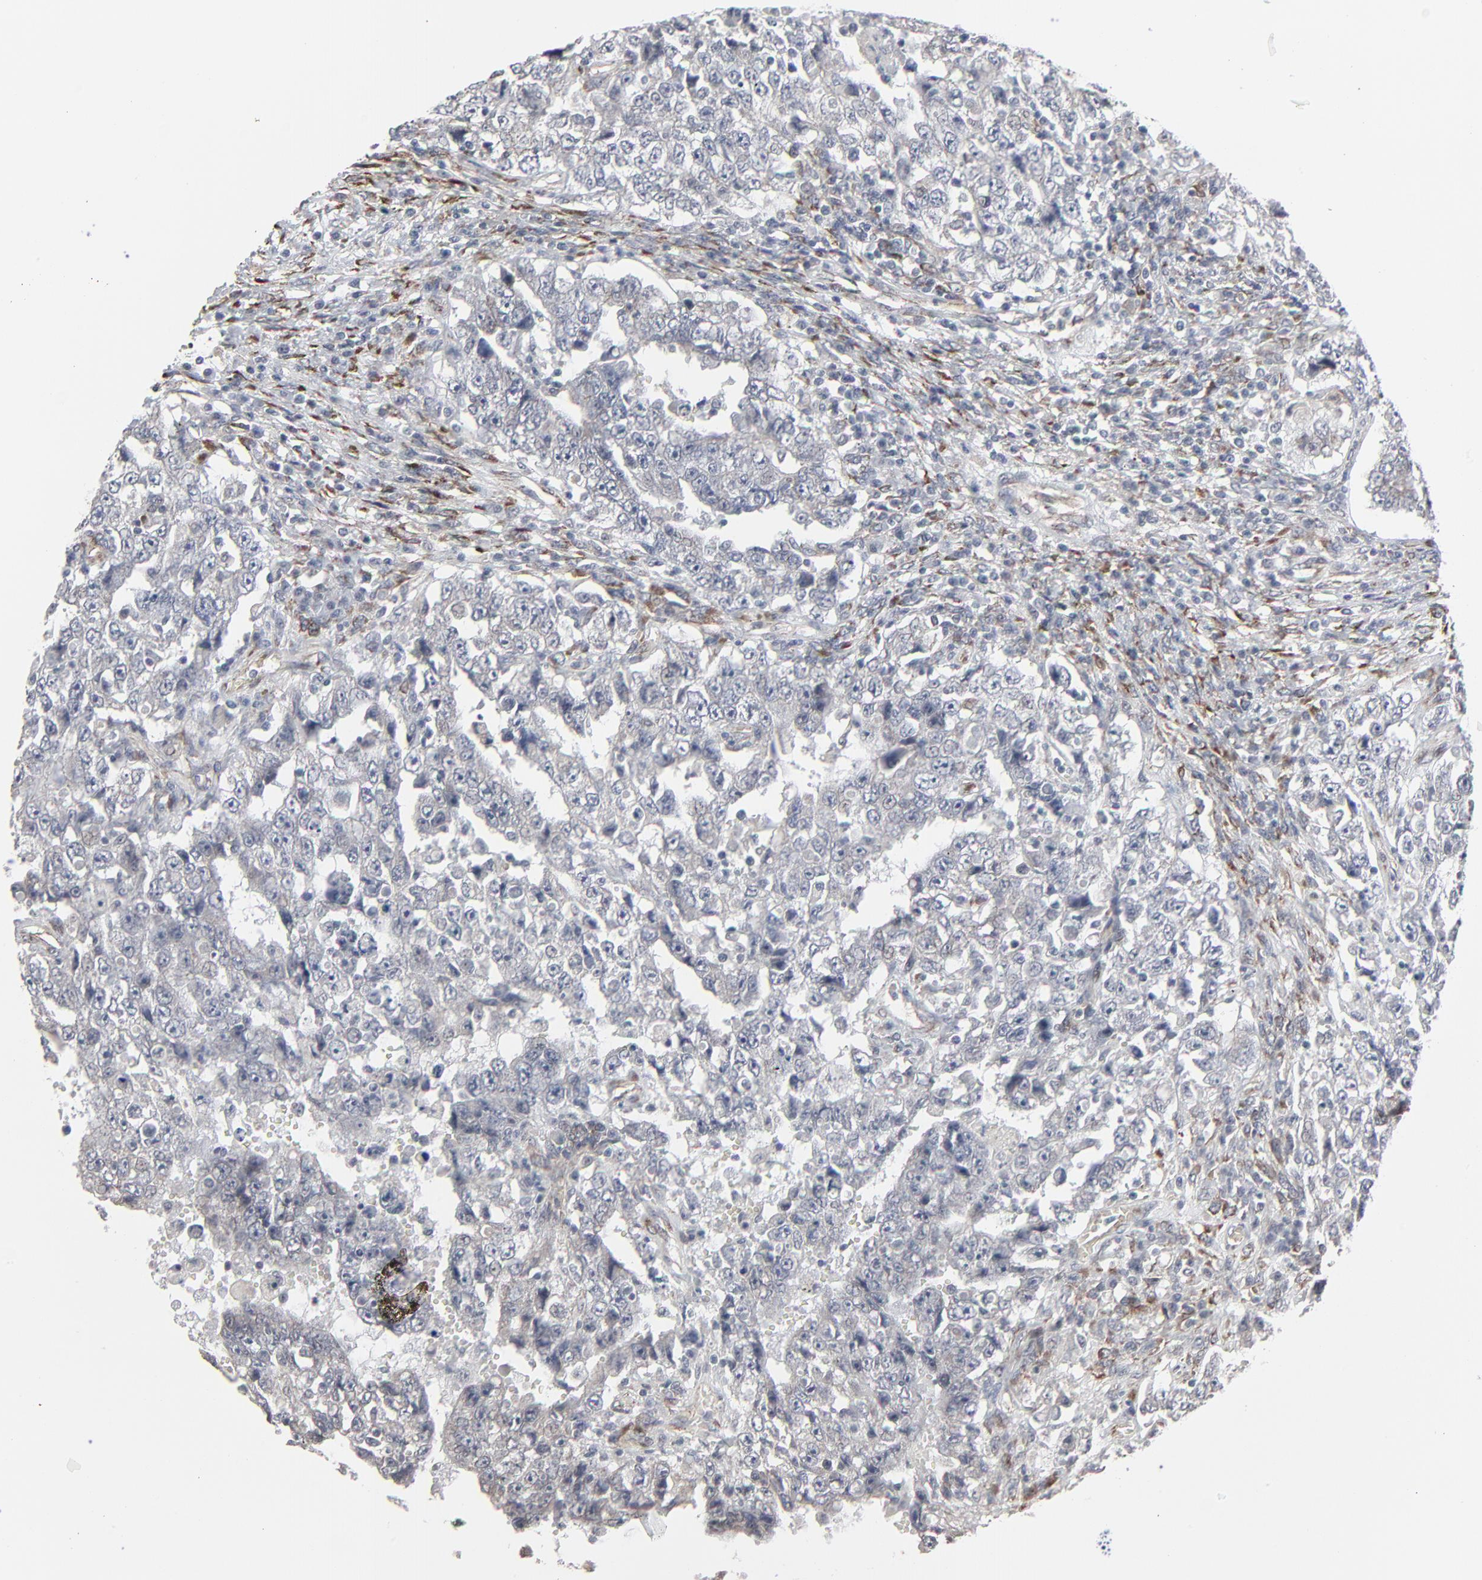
{"staining": {"intensity": "weak", "quantity": "<25%", "location": "cytoplasmic/membranous"}, "tissue": "testis cancer", "cell_type": "Tumor cells", "image_type": "cancer", "snomed": [{"axis": "morphology", "description": "Carcinoma, Embryonal, NOS"}, {"axis": "topography", "description": "Testis"}], "caption": "Protein analysis of testis embryonal carcinoma reveals no significant expression in tumor cells.", "gene": "CTNND1", "patient": {"sex": "male", "age": 26}}